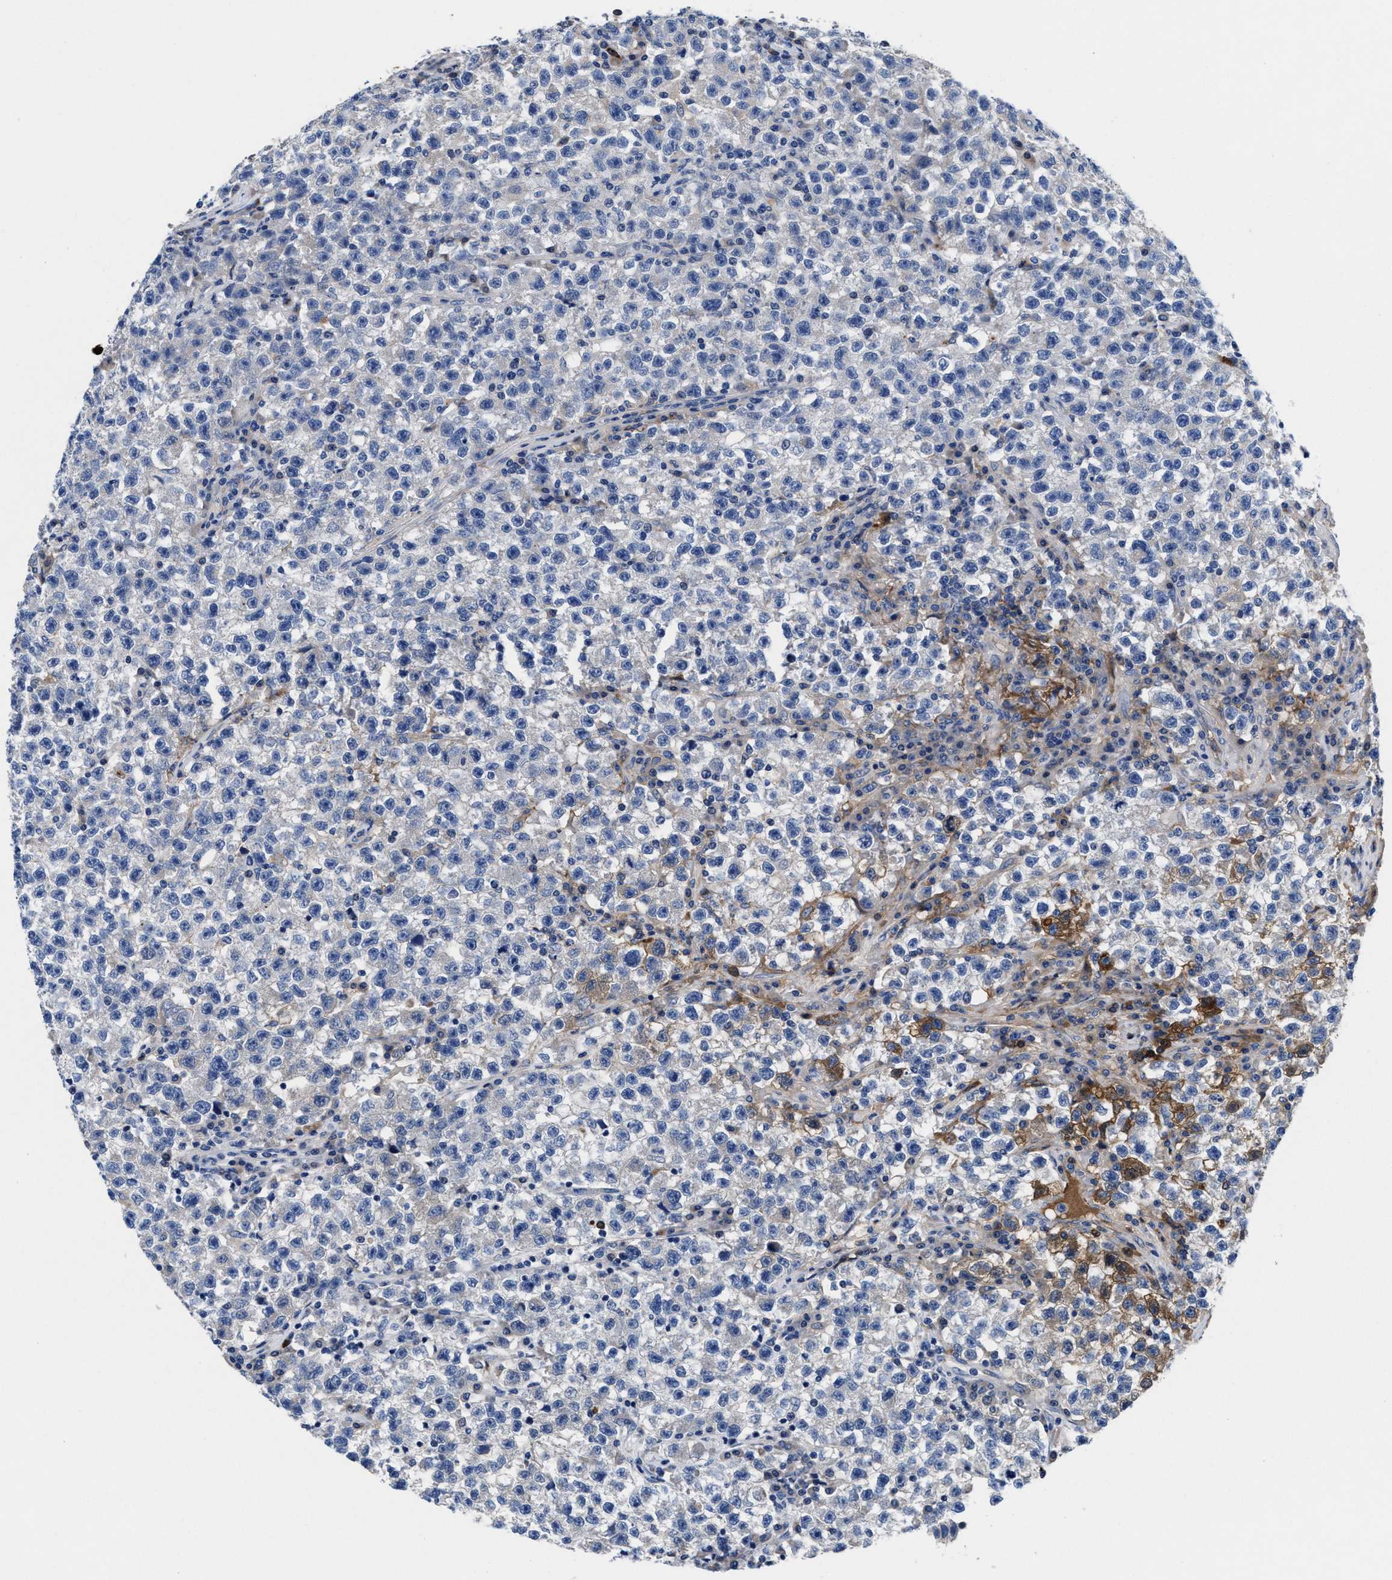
{"staining": {"intensity": "negative", "quantity": "none", "location": "none"}, "tissue": "testis cancer", "cell_type": "Tumor cells", "image_type": "cancer", "snomed": [{"axis": "morphology", "description": "Seminoma, NOS"}, {"axis": "topography", "description": "Testis"}], "caption": "Tumor cells are negative for brown protein staining in testis cancer. (Brightfield microscopy of DAB immunohistochemistry at high magnification).", "gene": "DHRS13", "patient": {"sex": "male", "age": 22}}